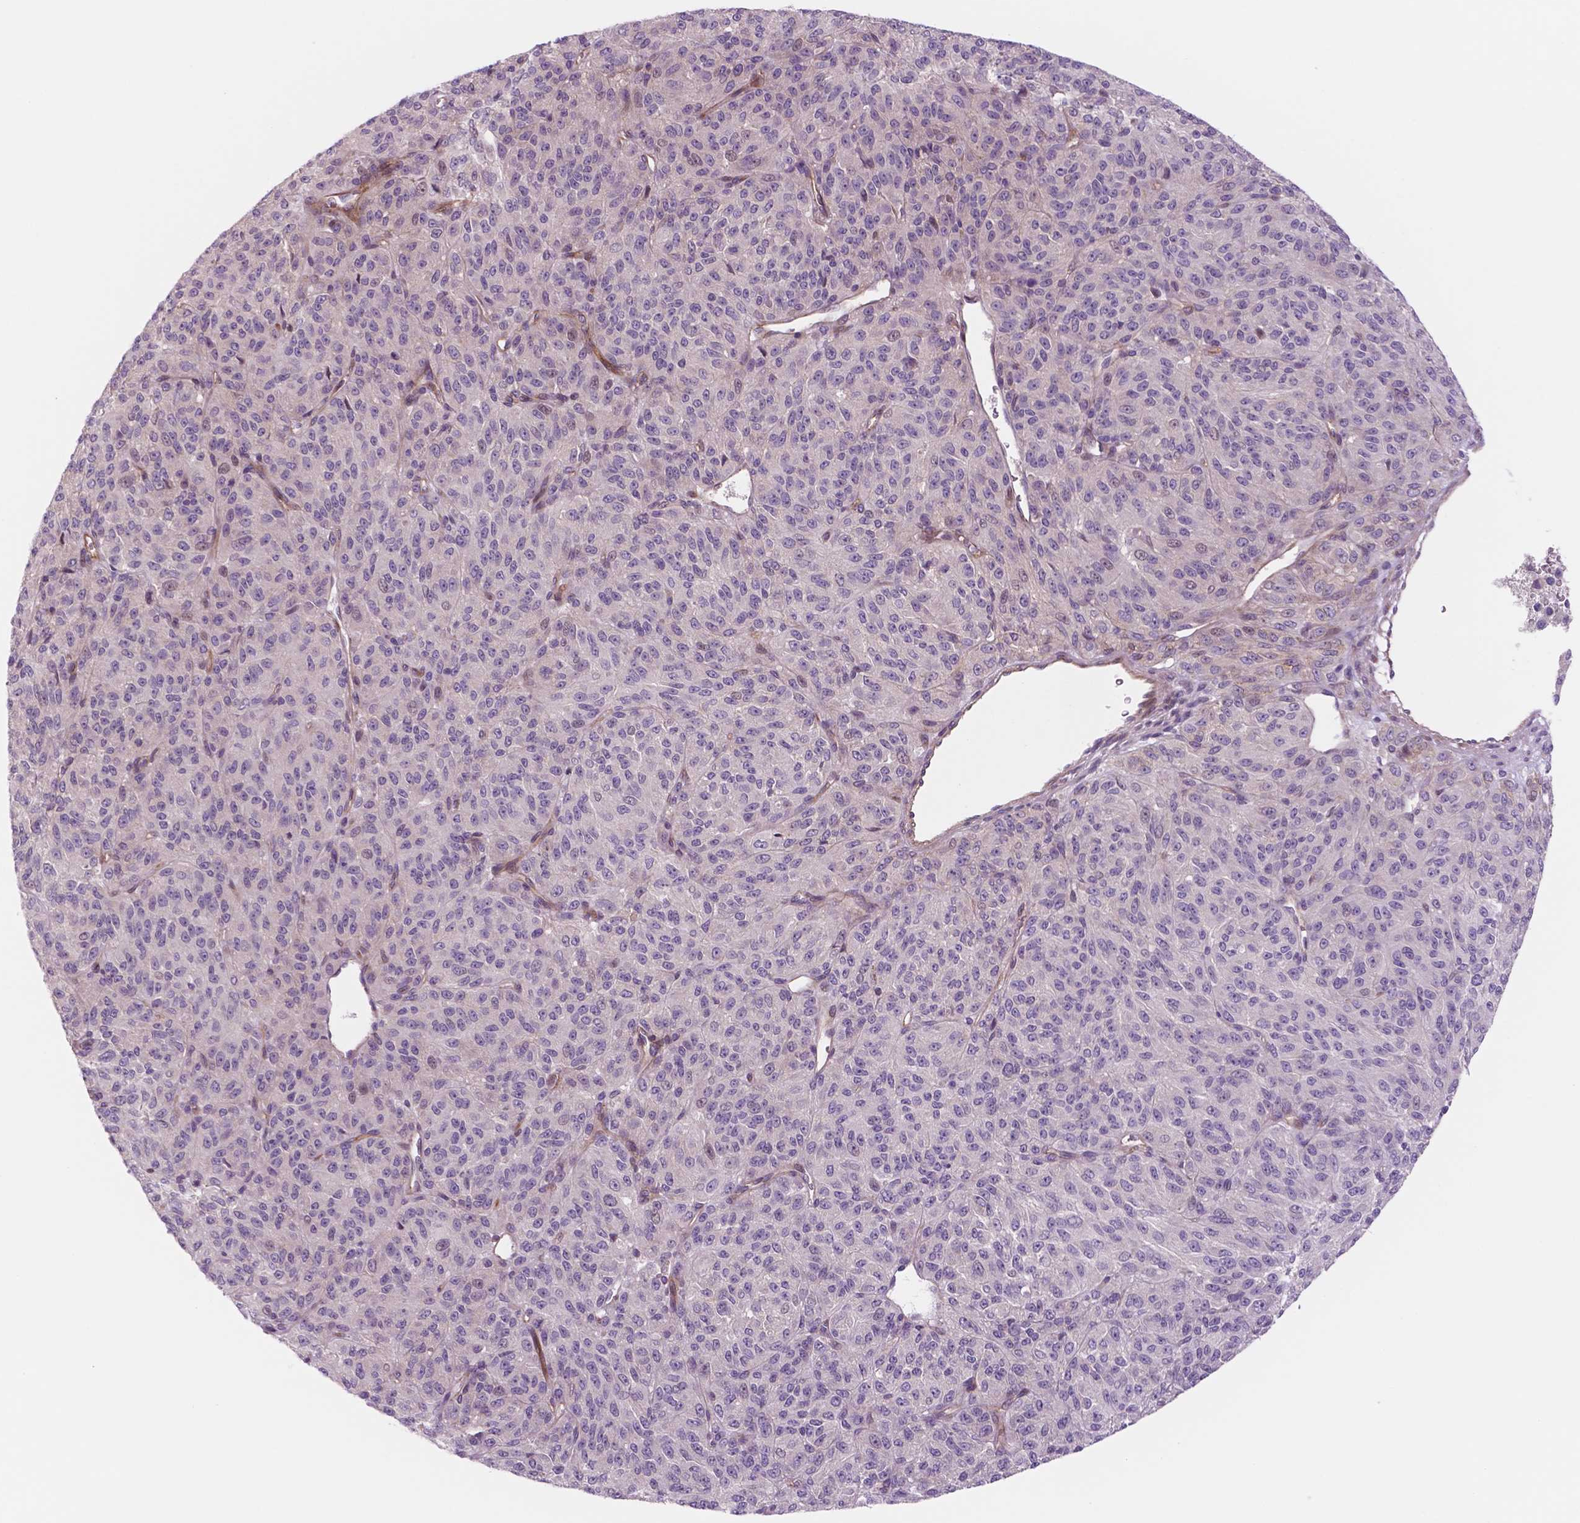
{"staining": {"intensity": "negative", "quantity": "none", "location": "none"}, "tissue": "melanoma", "cell_type": "Tumor cells", "image_type": "cancer", "snomed": [{"axis": "morphology", "description": "Malignant melanoma, Metastatic site"}, {"axis": "topography", "description": "Brain"}], "caption": "This is an immunohistochemistry image of human malignant melanoma (metastatic site). There is no expression in tumor cells.", "gene": "RND3", "patient": {"sex": "female", "age": 56}}